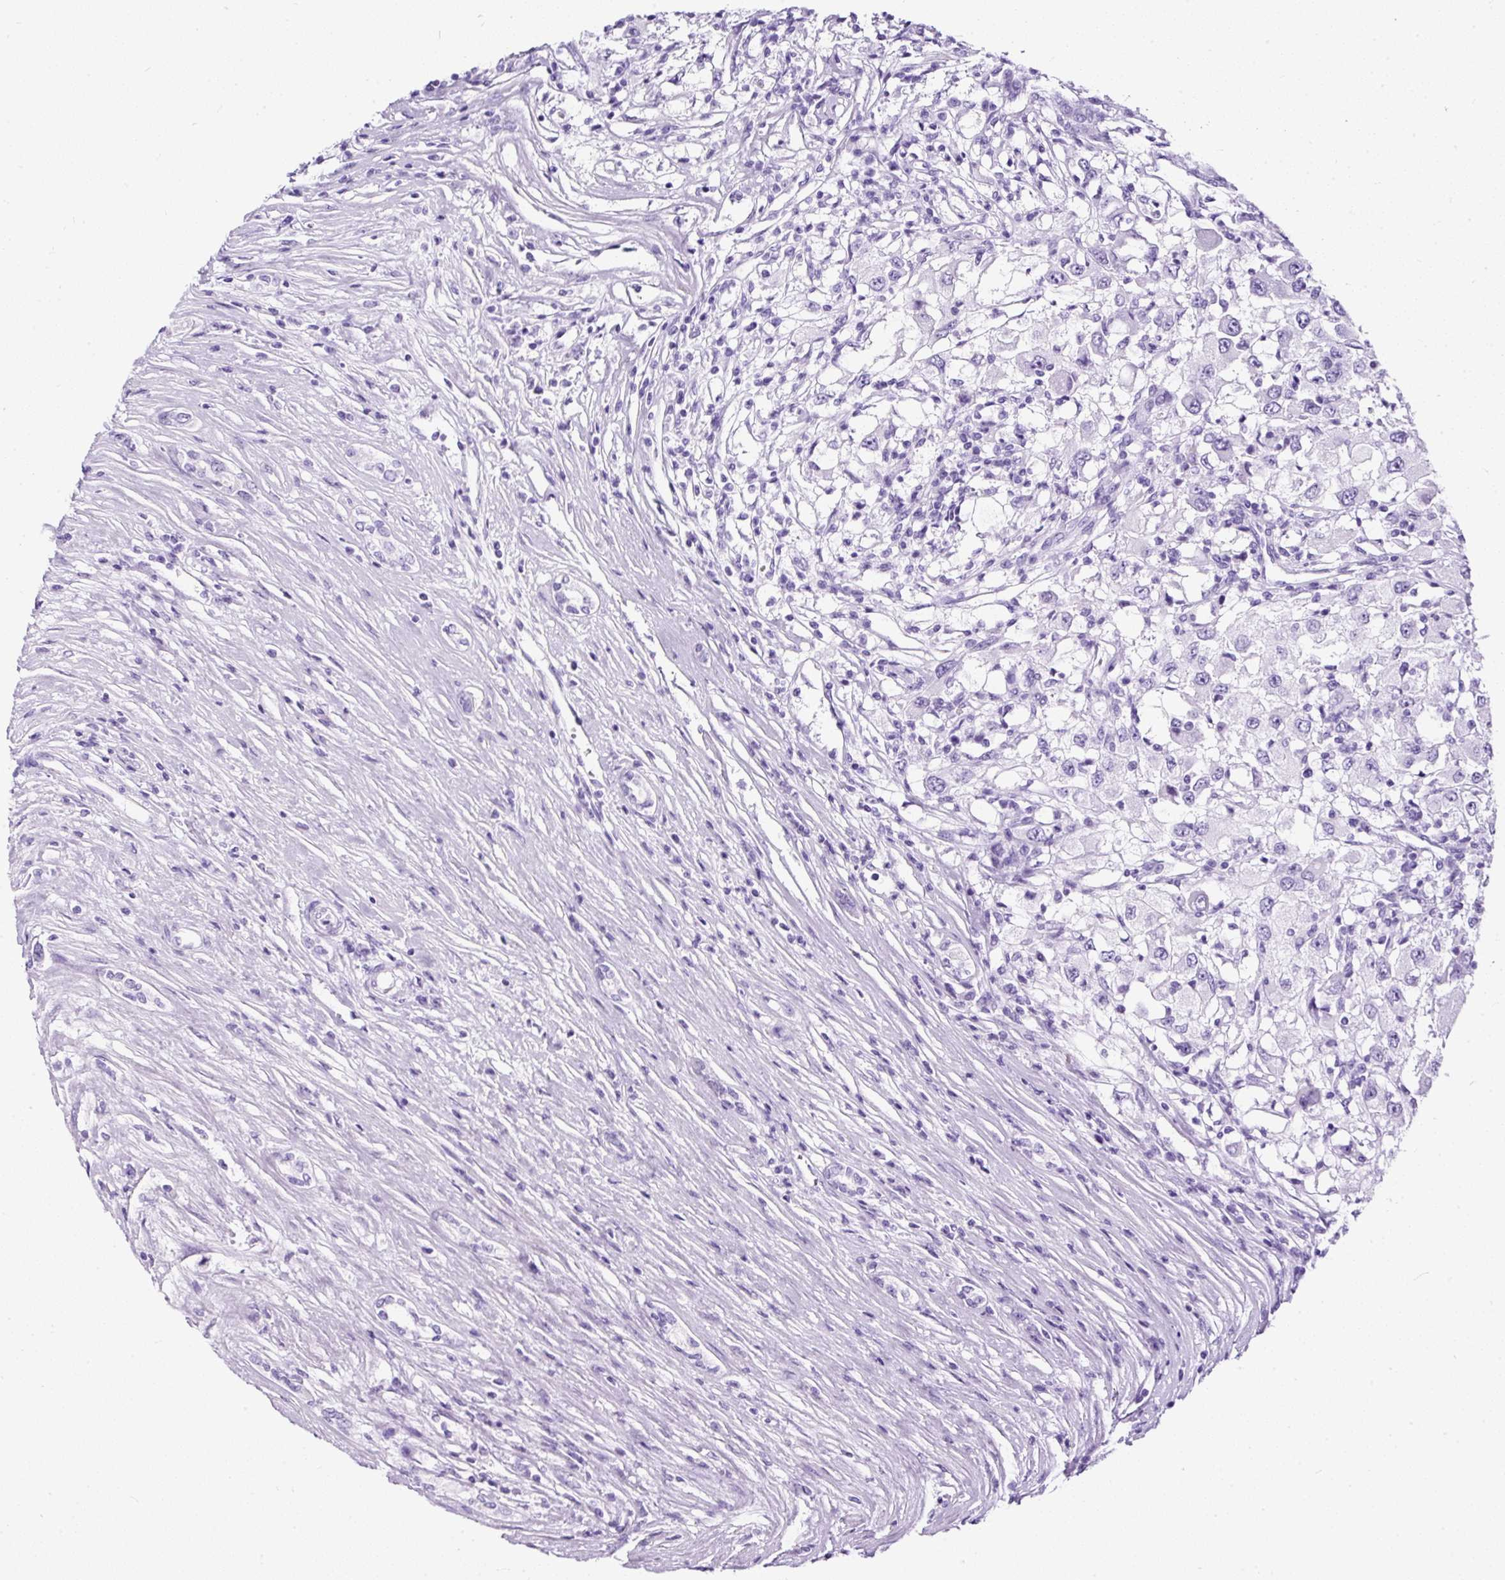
{"staining": {"intensity": "negative", "quantity": "none", "location": "none"}, "tissue": "renal cancer", "cell_type": "Tumor cells", "image_type": "cancer", "snomed": [{"axis": "morphology", "description": "Adenocarcinoma, NOS"}, {"axis": "topography", "description": "Kidney"}], "caption": "IHC of renal cancer exhibits no staining in tumor cells.", "gene": "NTS", "patient": {"sex": "female", "age": 67}}